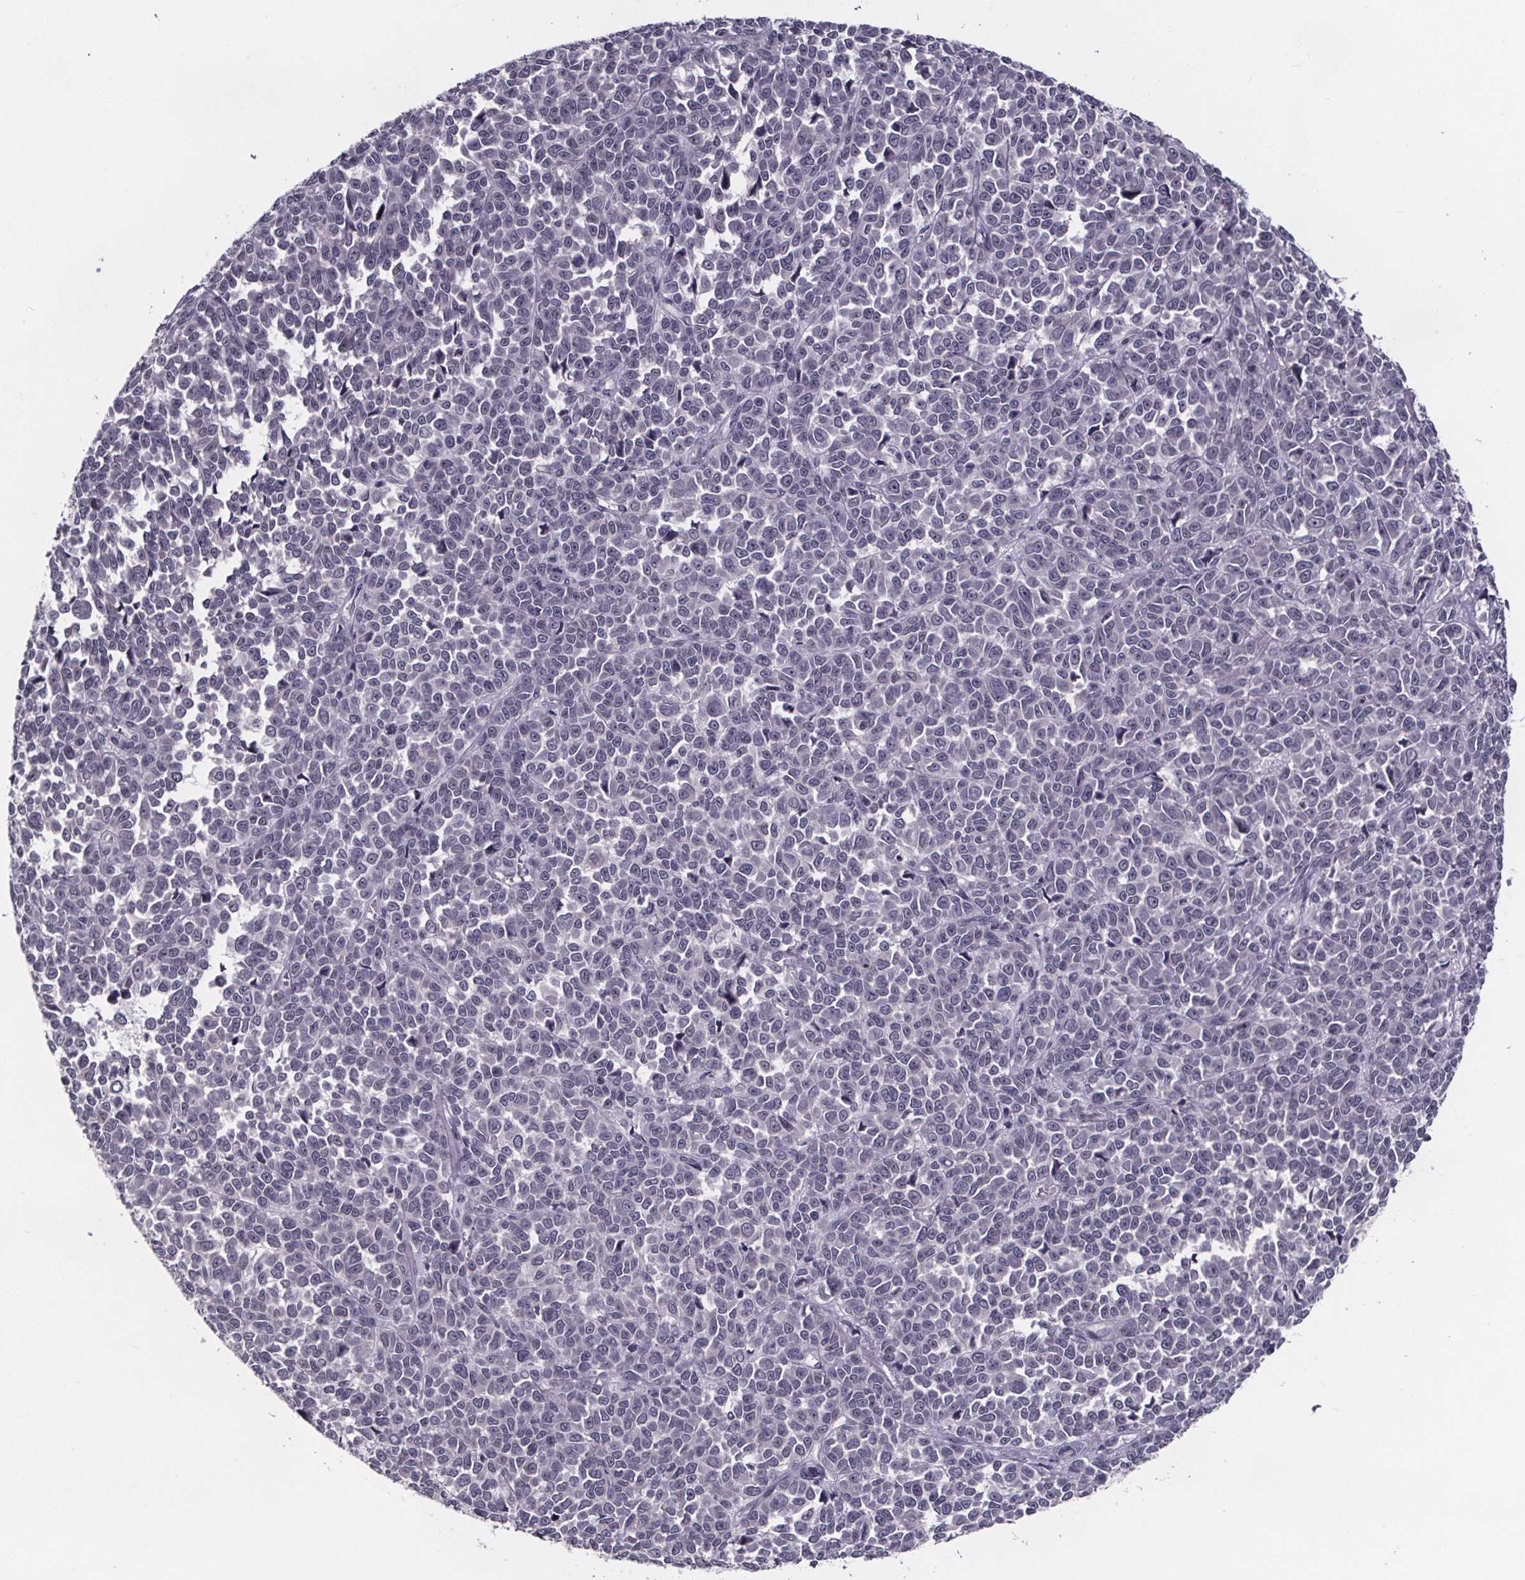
{"staining": {"intensity": "negative", "quantity": "none", "location": "none"}, "tissue": "melanoma", "cell_type": "Tumor cells", "image_type": "cancer", "snomed": [{"axis": "morphology", "description": "Malignant melanoma, NOS"}, {"axis": "topography", "description": "Skin"}], "caption": "Protein analysis of malignant melanoma reveals no significant positivity in tumor cells.", "gene": "AR", "patient": {"sex": "female", "age": 95}}